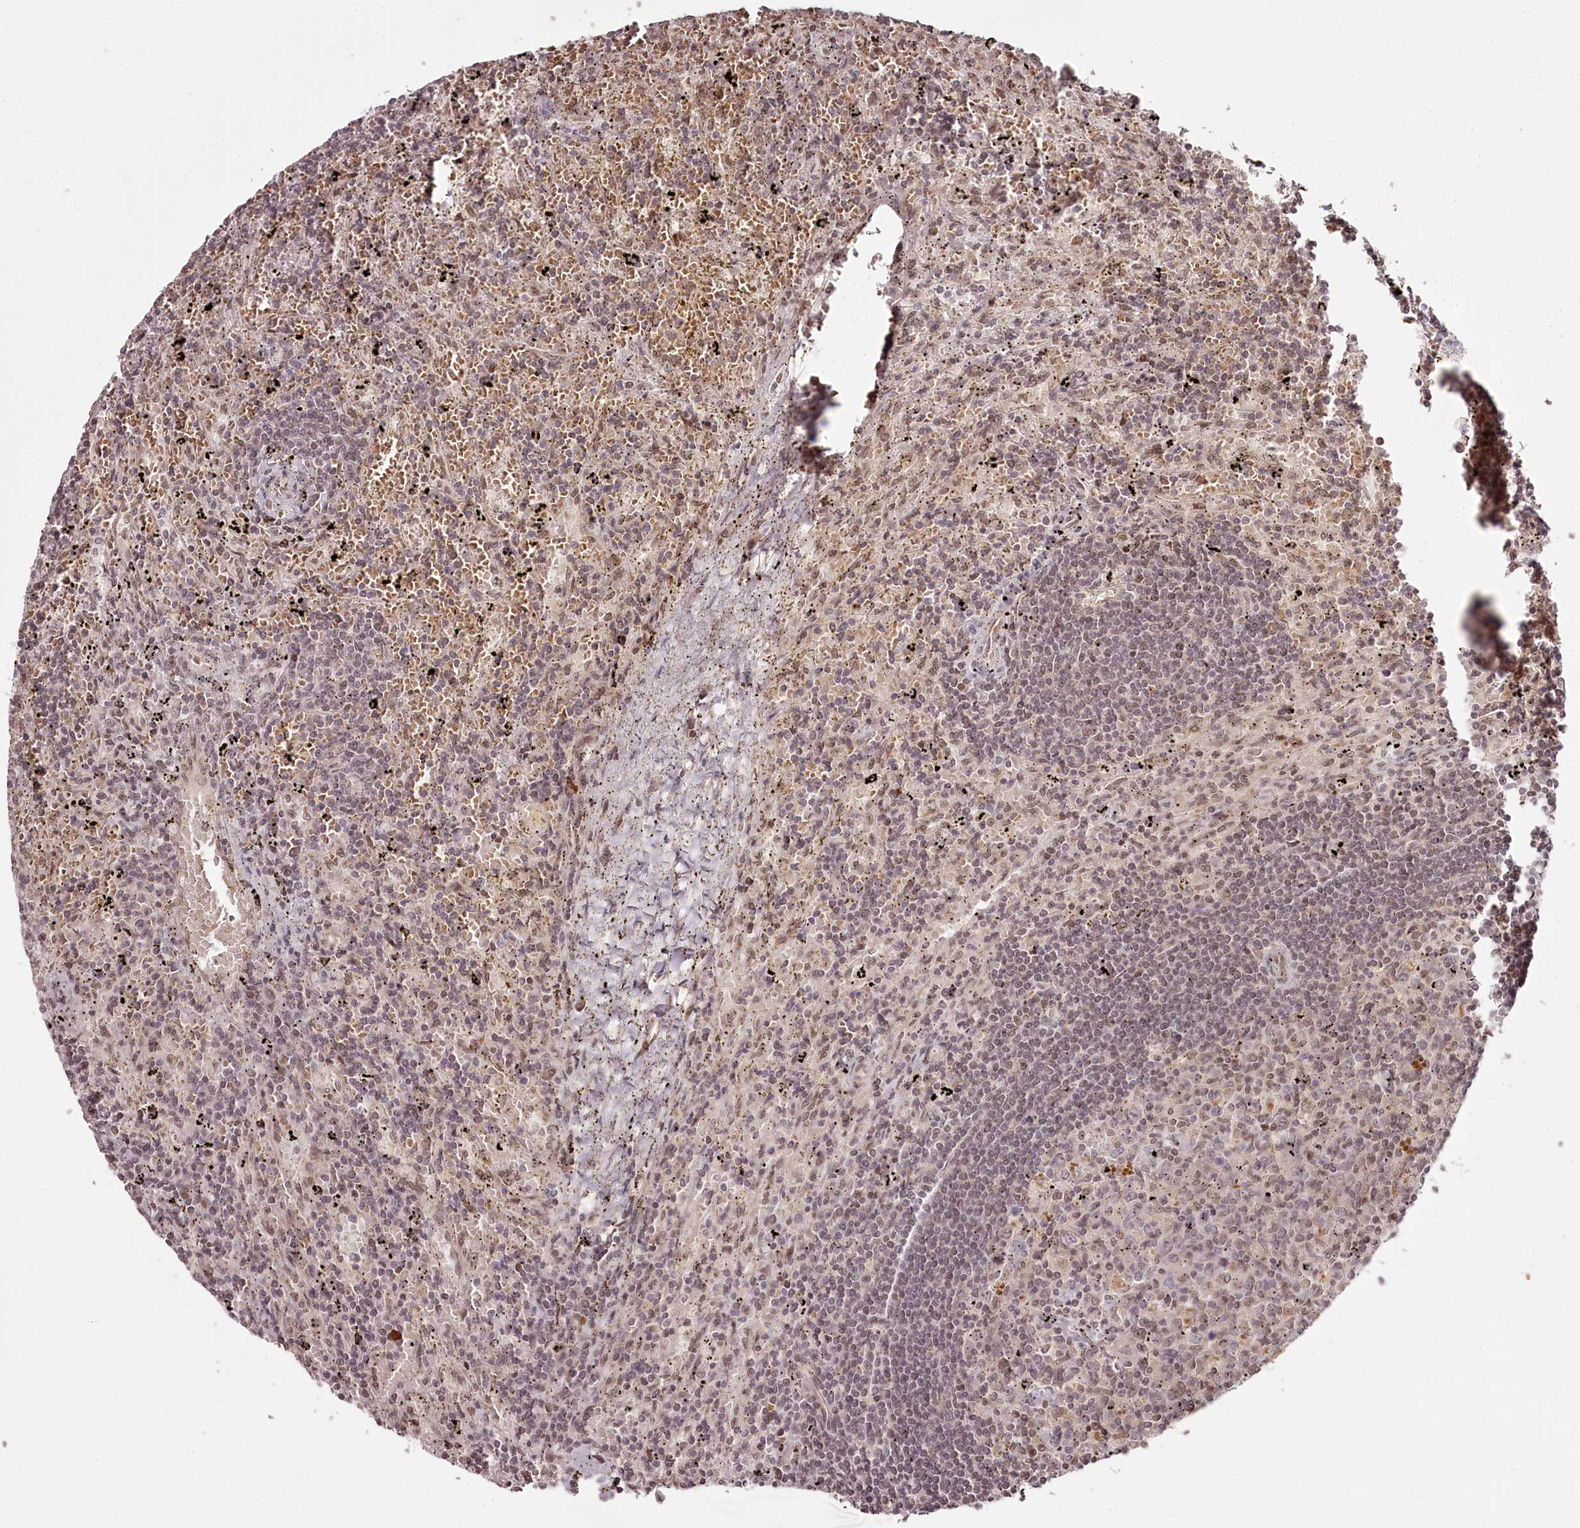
{"staining": {"intensity": "weak", "quantity": "25%-75%", "location": "nuclear"}, "tissue": "lymphoma", "cell_type": "Tumor cells", "image_type": "cancer", "snomed": [{"axis": "morphology", "description": "Malignant lymphoma, non-Hodgkin's type, Low grade"}, {"axis": "topography", "description": "Spleen"}], "caption": "Protein staining of low-grade malignant lymphoma, non-Hodgkin's type tissue demonstrates weak nuclear expression in about 25%-75% of tumor cells. (brown staining indicates protein expression, while blue staining denotes nuclei).", "gene": "THYN1", "patient": {"sex": "male", "age": 76}}